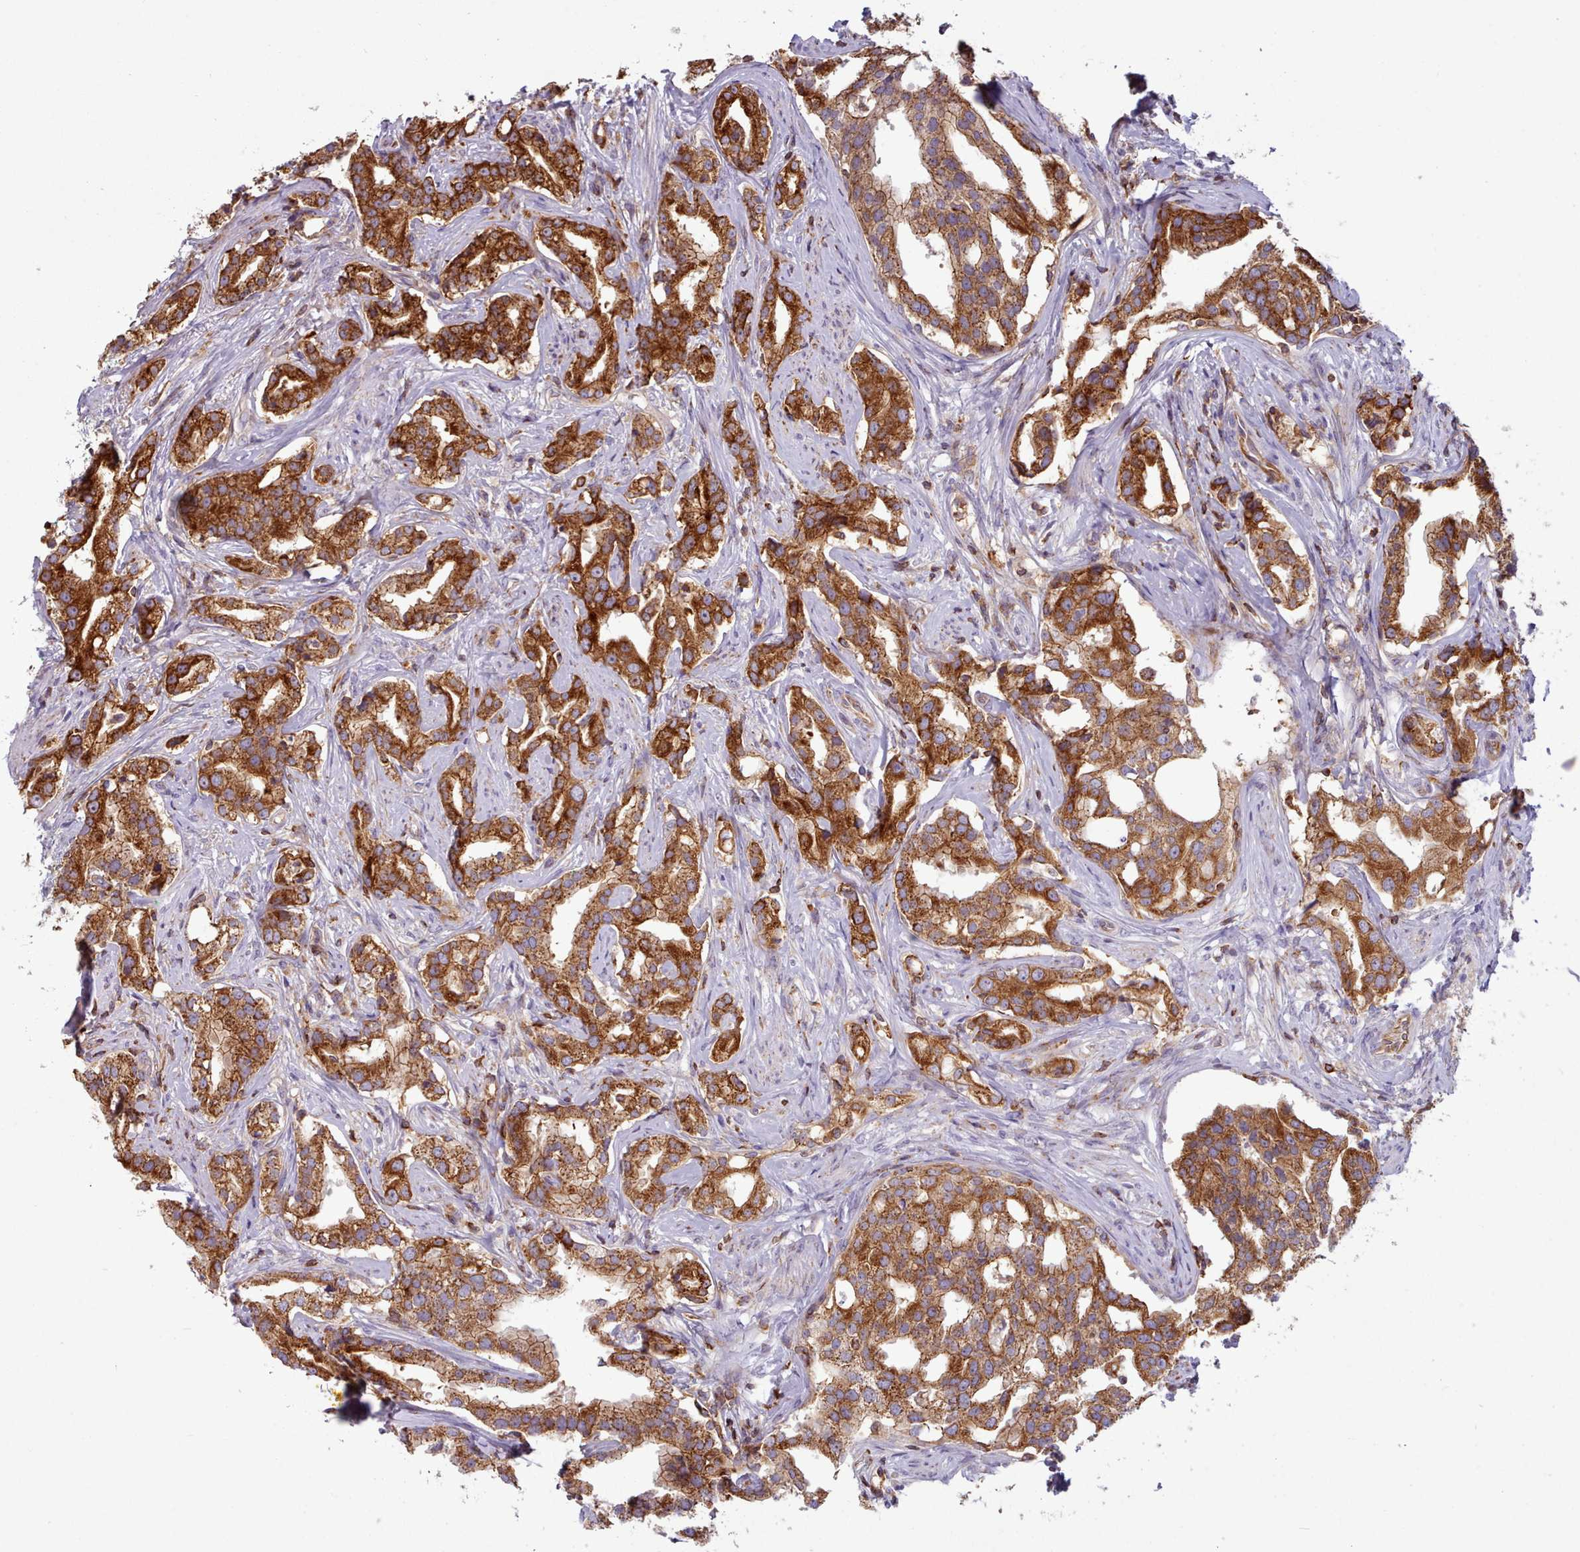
{"staining": {"intensity": "strong", "quantity": ">75%", "location": "cytoplasmic/membranous"}, "tissue": "prostate cancer", "cell_type": "Tumor cells", "image_type": "cancer", "snomed": [{"axis": "morphology", "description": "Adenocarcinoma, High grade"}, {"axis": "topography", "description": "Prostate"}], "caption": "IHC staining of prostate cancer (adenocarcinoma (high-grade)), which reveals high levels of strong cytoplasmic/membranous staining in about >75% of tumor cells indicating strong cytoplasmic/membranous protein expression. The staining was performed using DAB (brown) for protein detection and nuclei were counterstained in hematoxylin (blue).", "gene": "CRYBG1", "patient": {"sex": "male", "age": 67}}